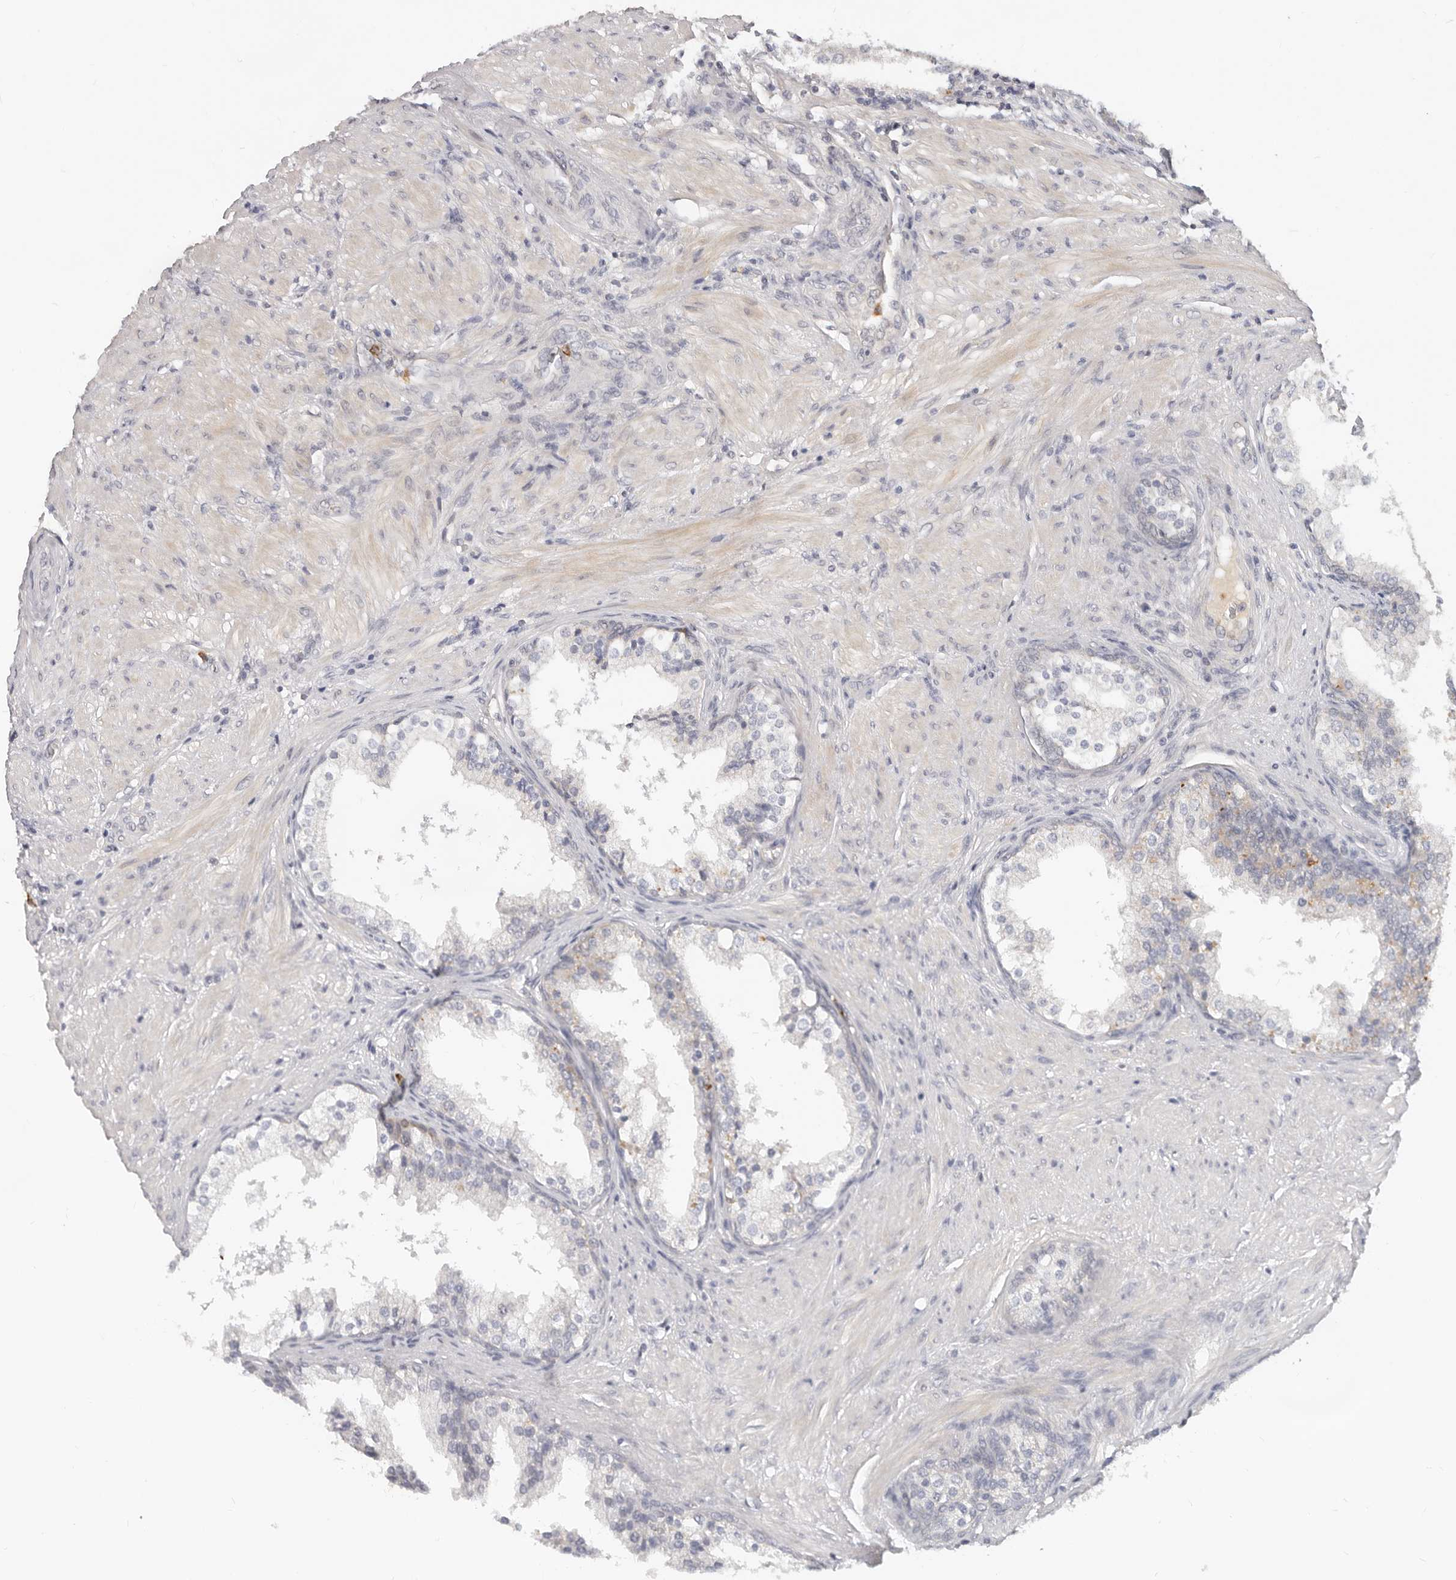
{"staining": {"intensity": "negative", "quantity": "none", "location": "none"}, "tissue": "prostate cancer", "cell_type": "Tumor cells", "image_type": "cancer", "snomed": [{"axis": "morphology", "description": "Adenocarcinoma, High grade"}, {"axis": "topography", "description": "Prostate"}], "caption": "This image is of prostate high-grade adenocarcinoma stained with immunohistochemistry (IHC) to label a protein in brown with the nuclei are counter-stained blue. There is no positivity in tumor cells. The staining is performed using DAB brown chromogen with nuclei counter-stained in using hematoxylin.", "gene": "USP49", "patient": {"sex": "male", "age": 60}}